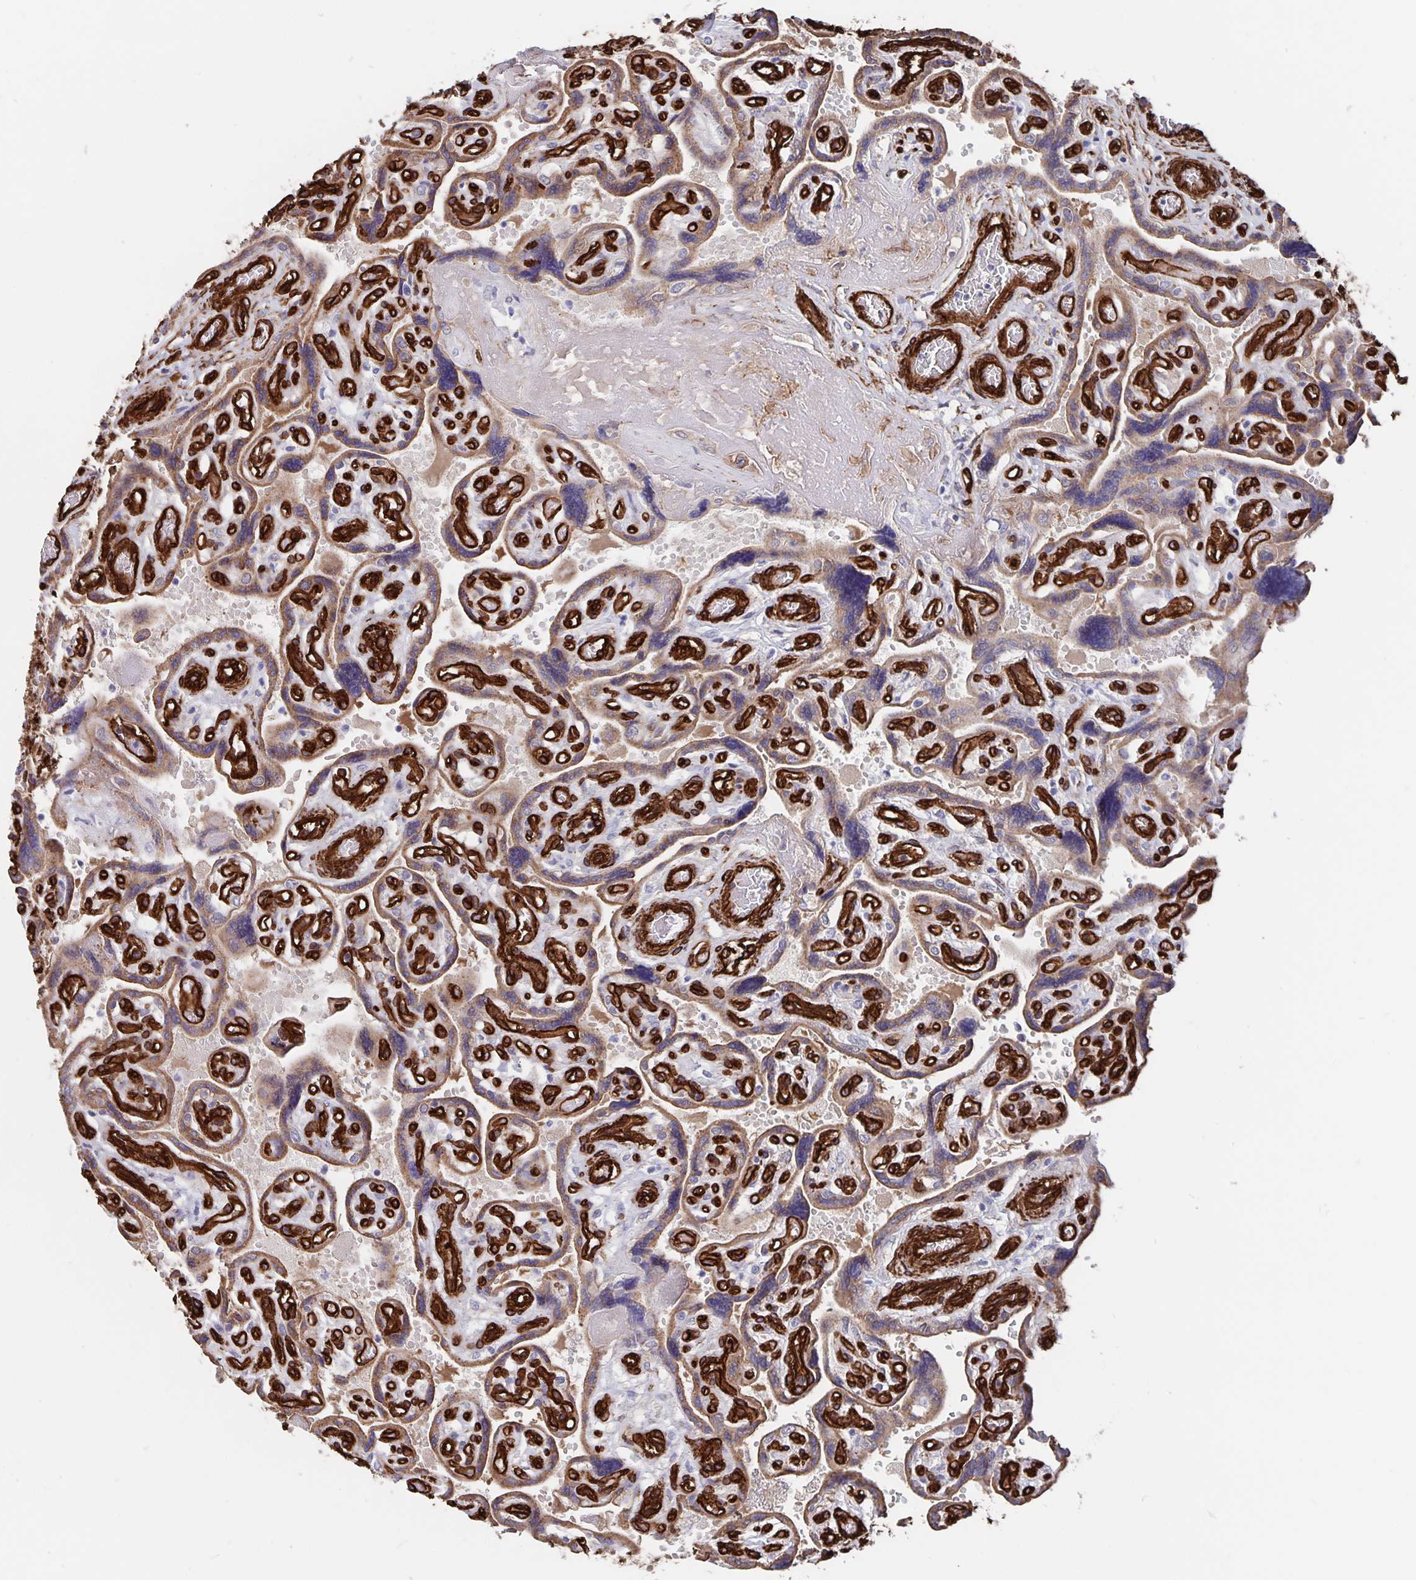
{"staining": {"intensity": "strong", "quantity": ">75%", "location": "cytoplasmic/membranous"}, "tissue": "placenta", "cell_type": "Decidual cells", "image_type": "normal", "snomed": [{"axis": "morphology", "description": "Normal tissue, NOS"}, {"axis": "topography", "description": "Placenta"}], "caption": "High-power microscopy captured an immunohistochemistry histopathology image of unremarkable placenta, revealing strong cytoplasmic/membranous expression in approximately >75% of decidual cells.", "gene": "DCHS2", "patient": {"sex": "female", "age": 32}}